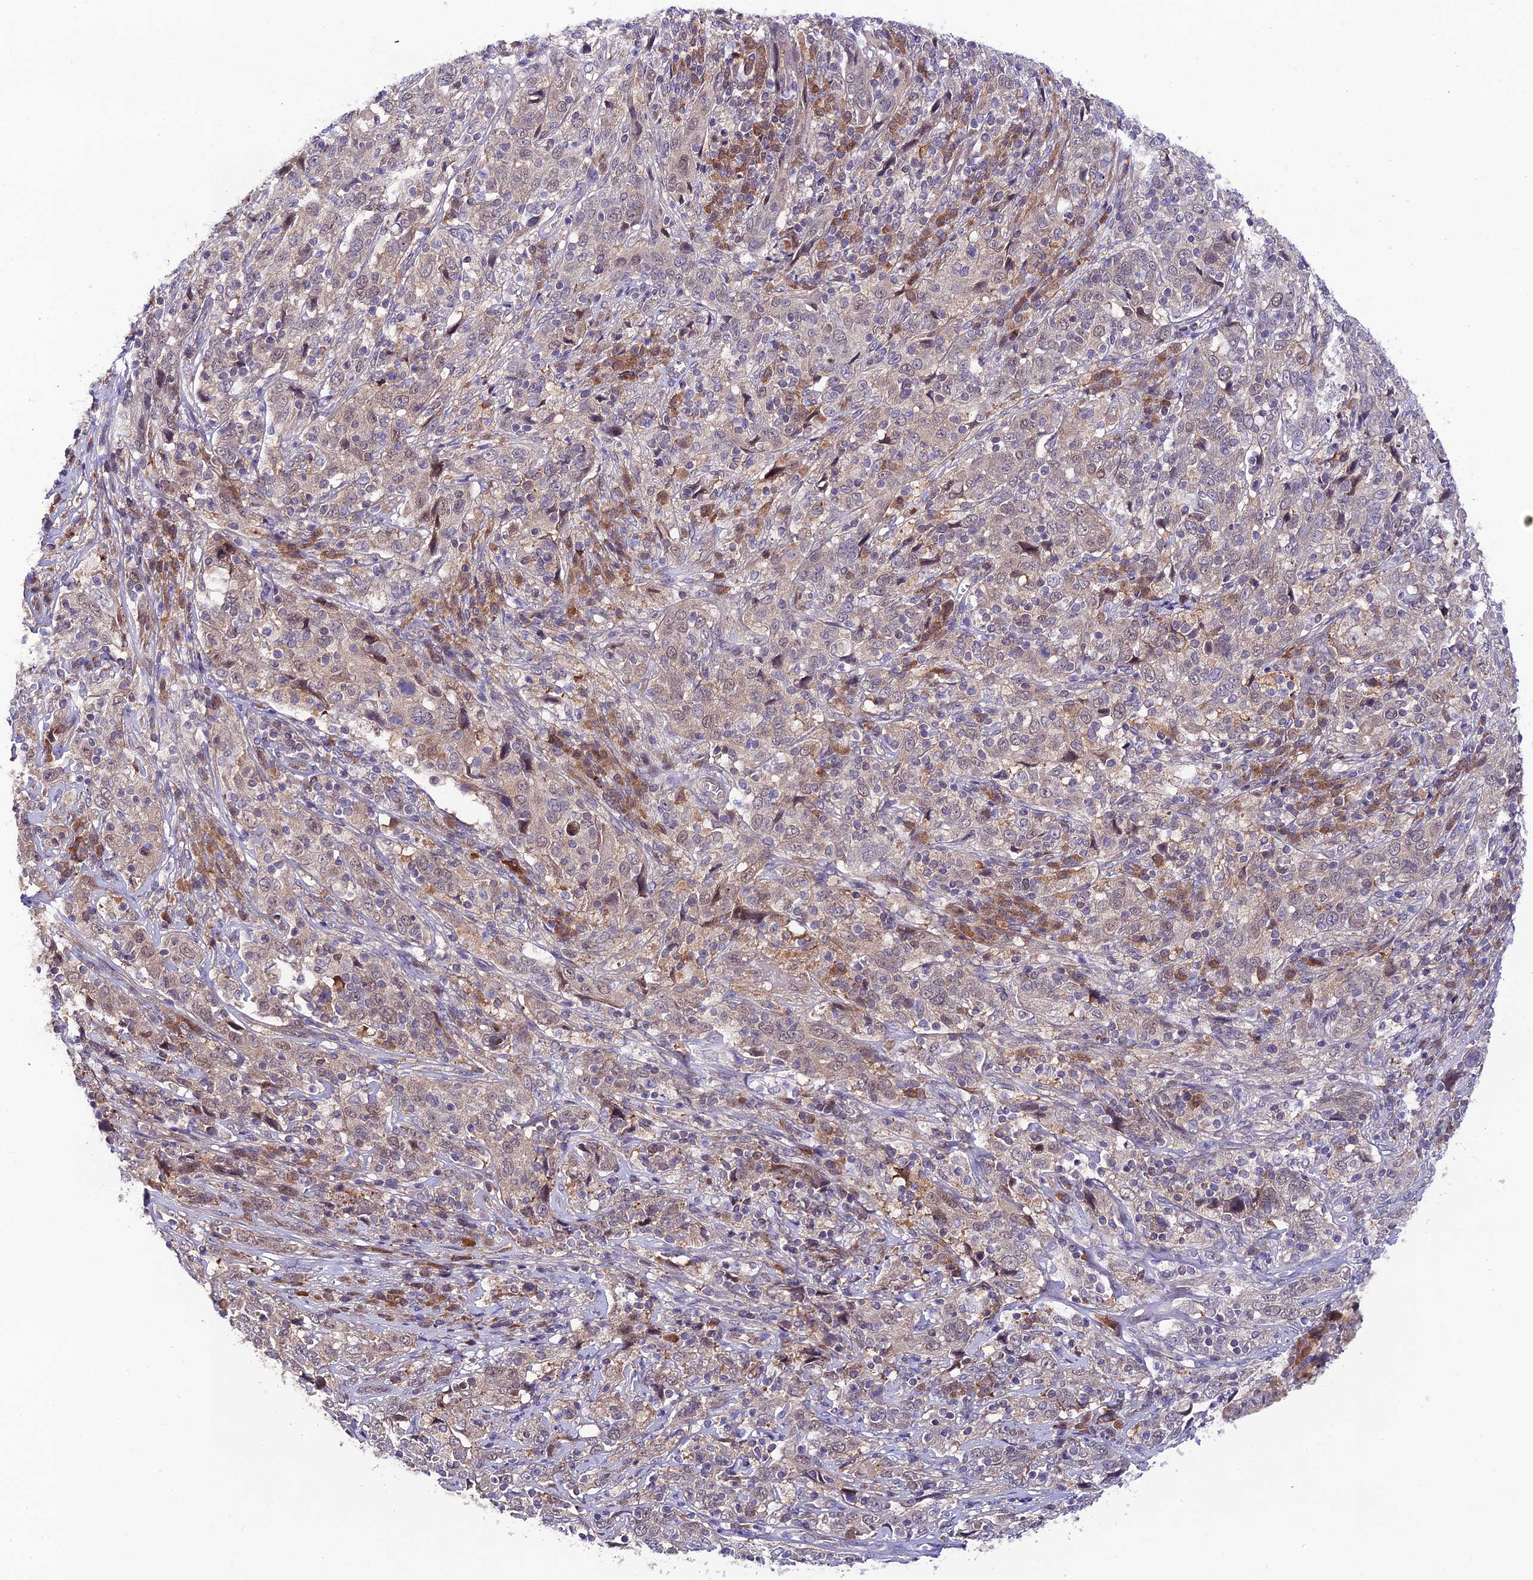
{"staining": {"intensity": "weak", "quantity": "<25%", "location": "cytoplasmic/membranous"}, "tissue": "cervical cancer", "cell_type": "Tumor cells", "image_type": "cancer", "snomed": [{"axis": "morphology", "description": "Squamous cell carcinoma, NOS"}, {"axis": "topography", "description": "Cervix"}], "caption": "Immunohistochemical staining of human cervical cancer (squamous cell carcinoma) reveals no significant expression in tumor cells.", "gene": "TRIM40", "patient": {"sex": "female", "age": 46}}